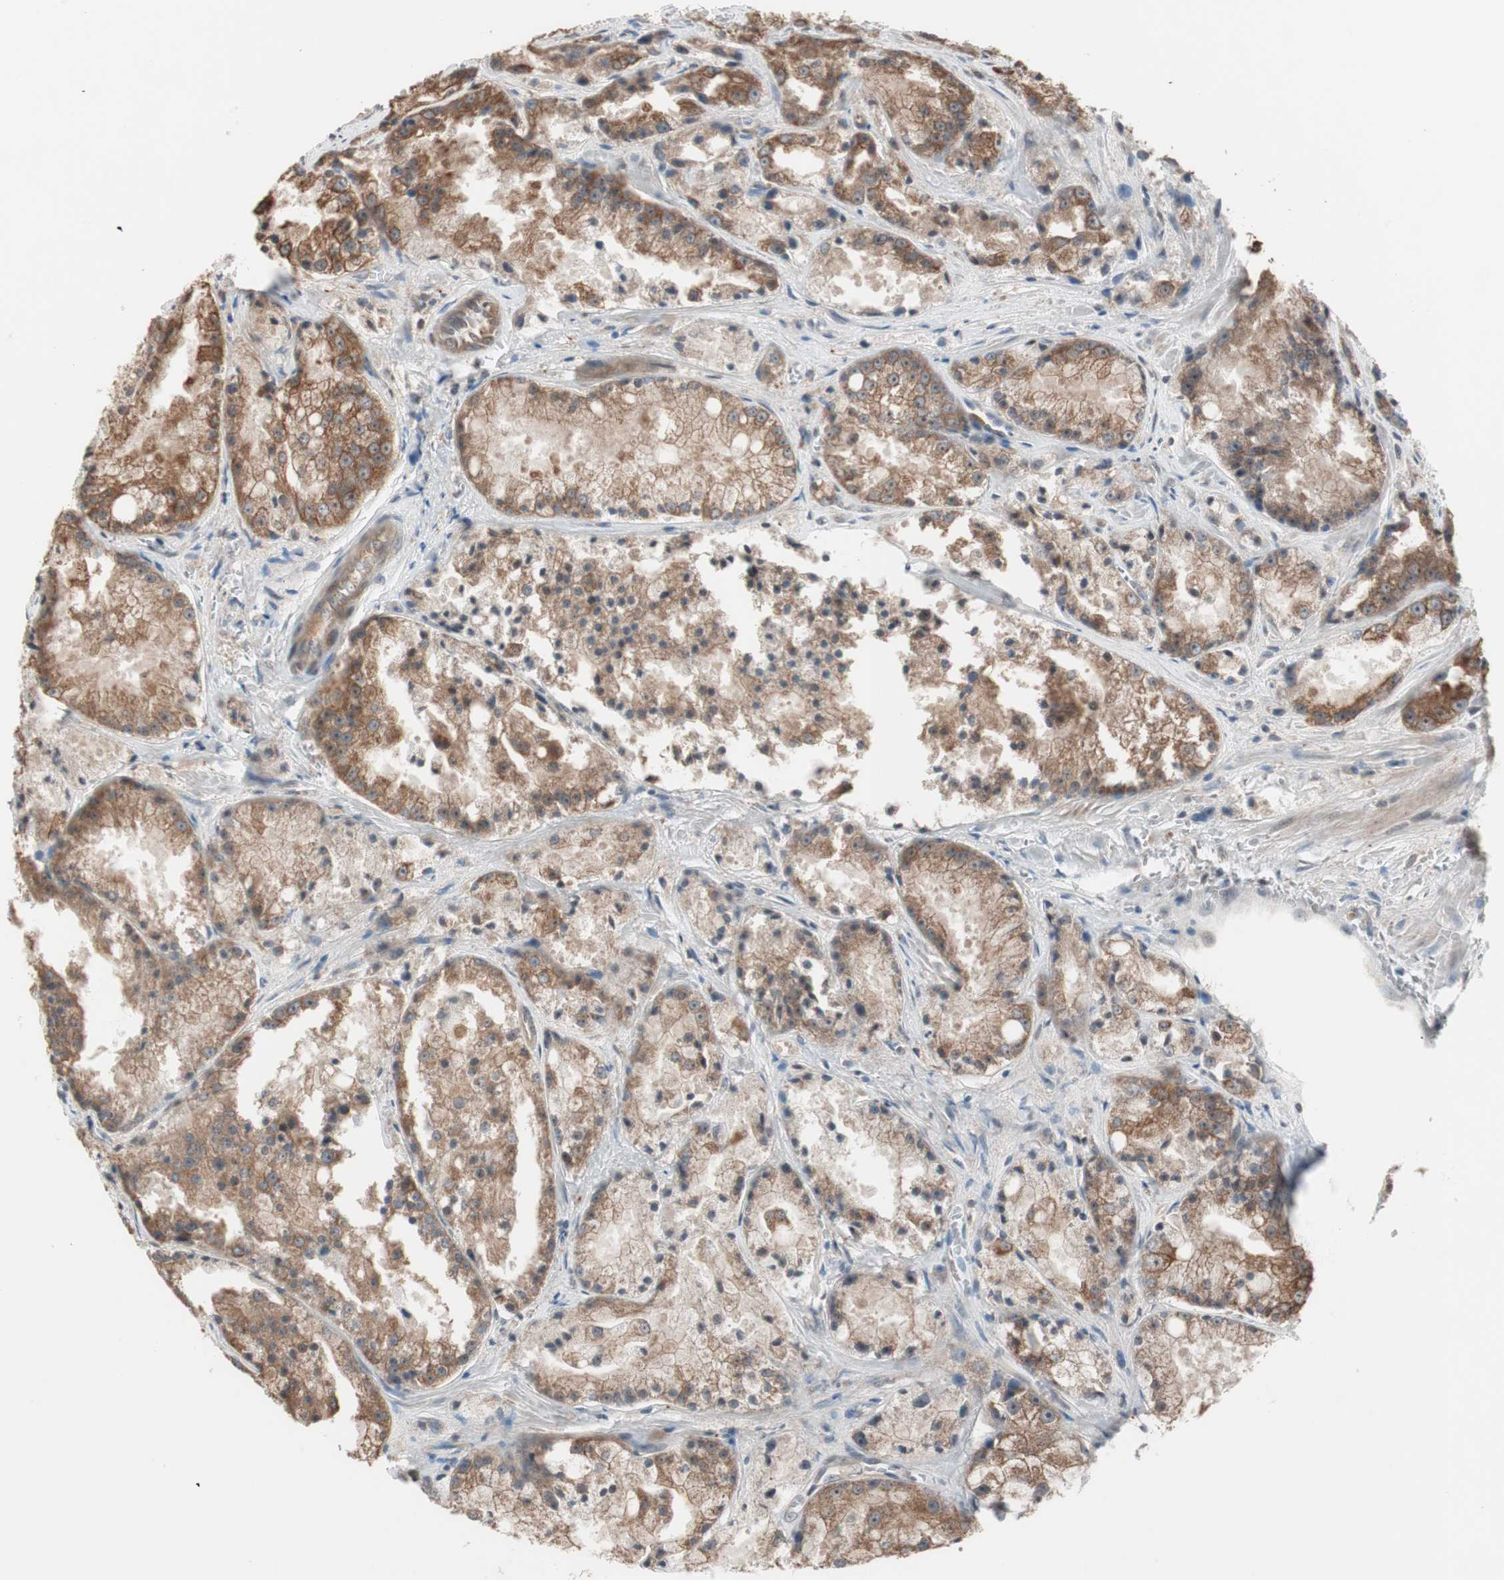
{"staining": {"intensity": "strong", "quantity": ">75%", "location": "cytoplasmic/membranous"}, "tissue": "prostate cancer", "cell_type": "Tumor cells", "image_type": "cancer", "snomed": [{"axis": "morphology", "description": "Adenocarcinoma, Low grade"}, {"axis": "topography", "description": "Prostate"}], "caption": "Approximately >75% of tumor cells in human prostate low-grade adenocarcinoma display strong cytoplasmic/membranous protein positivity as visualized by brown immunohistochemical staining.", "gene": "FBXO5", "patient": {"sex": "male", "age": 64}}